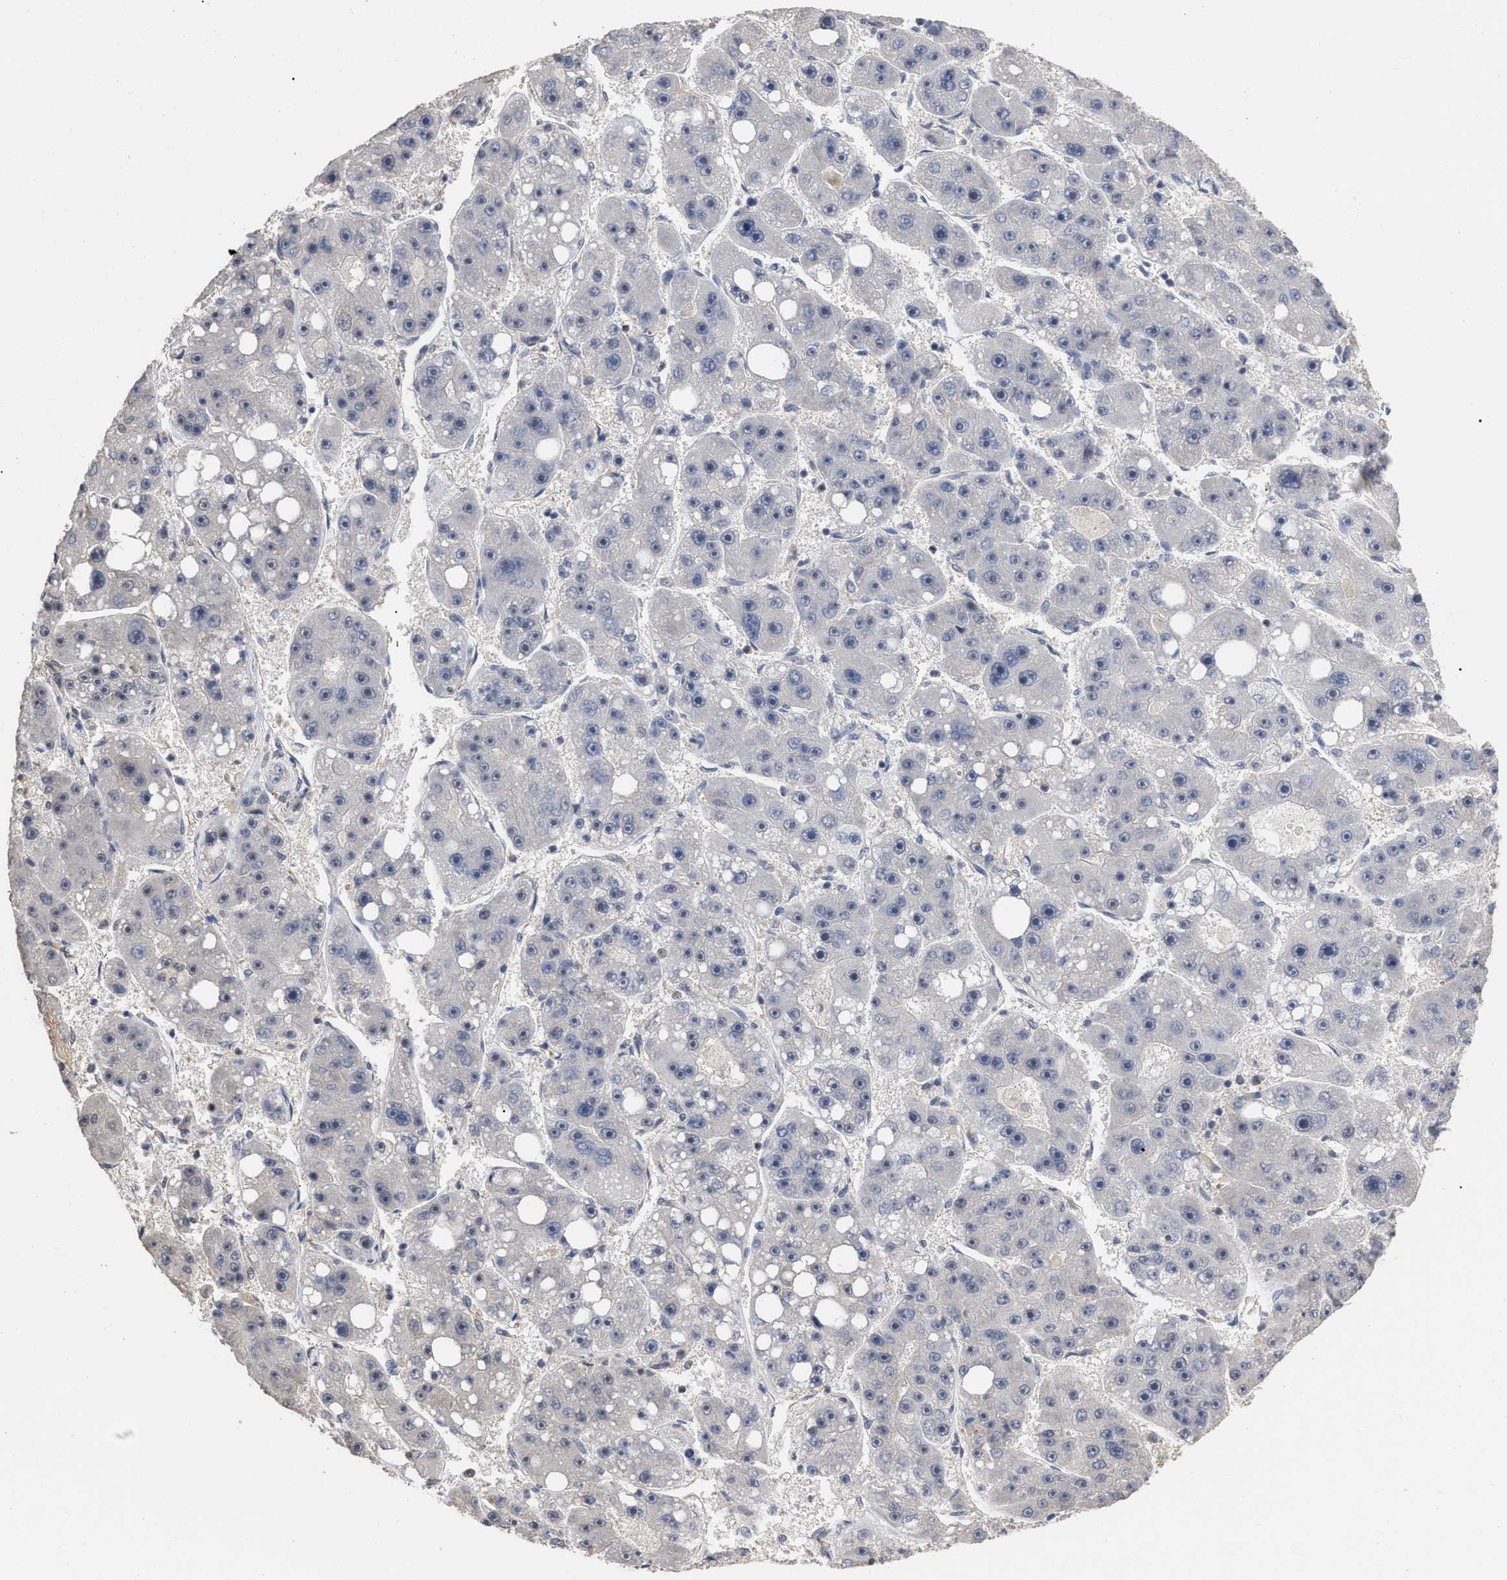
{"staining": {"intensity": "weak", "quantity": "<25%", "location": "nuclear"}, "tissue": "liver cancer", "cell_type": "Tumor cells", "image_type": "cancer", "snomed": [{"axis": "morphology", "description": "Carcinoma, Hepatocellular, NOS"}, {"axis": "topography", "description": "Liver"}], "caption": "This micrograph is of liver hepatocellular carcinoma stained with immunohistochemistry (IHC) to label a protein in brown with the nuclei are counter-stained blue. There is no positivity in tumor cells.", "gene": "JAZF1", "patient": {"sex": "female", "age": 61}}